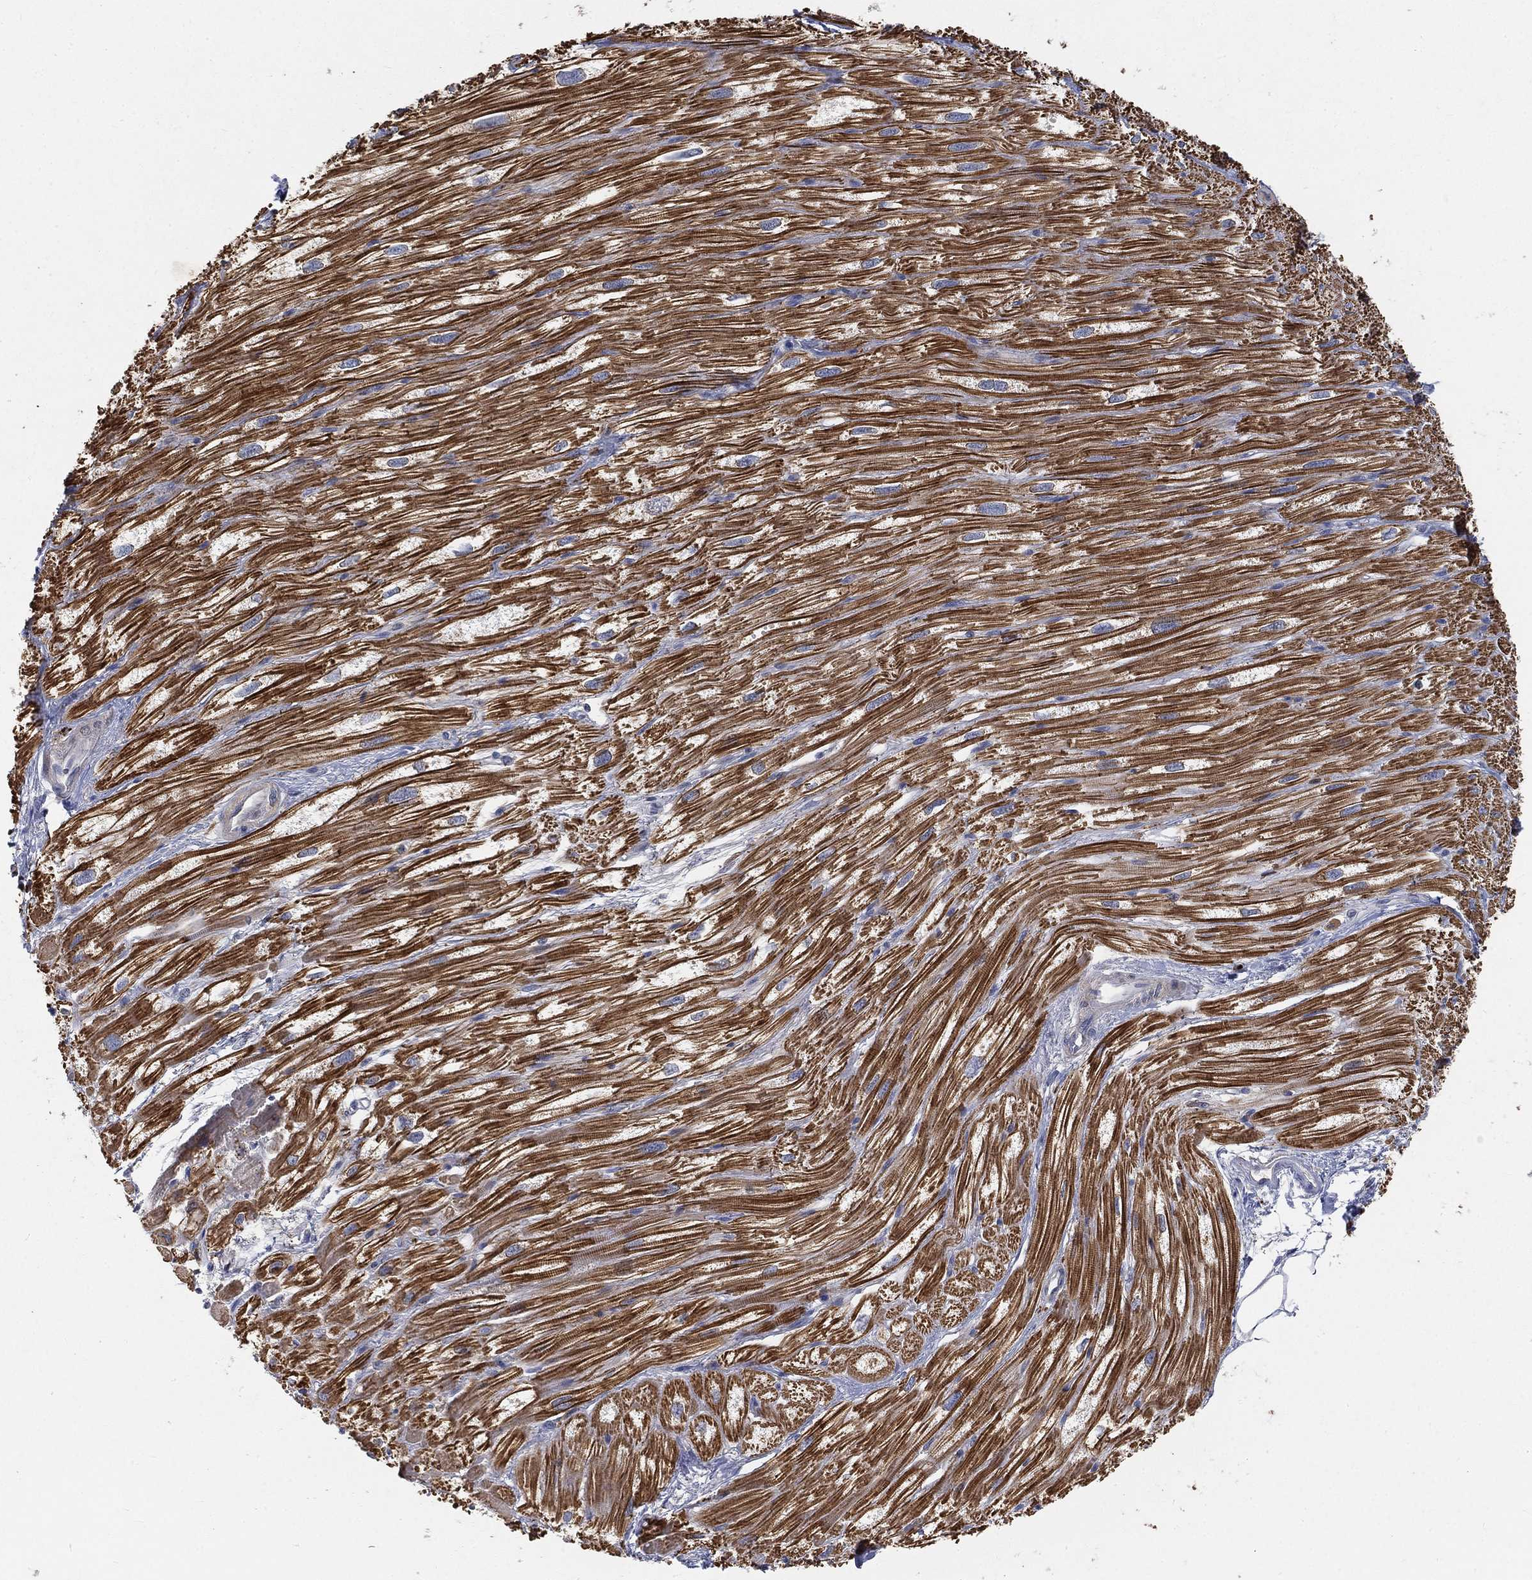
{"staining": {"intensity": "strong", "quantity": ">75%", "location": "cytoplasmic/membranous"}, "tissue": "heart muscle", "cell_type": "Cardiomyocytes", "image_type": "normal", "snomed": [{"axis": "morphology", "description": "Normal tissue, NOS"}, {"axis": "topography", "description": "Heart"}], "caption": "The micrograph displays immunohistochemical staining of unremarkable heart muscle. There is strong cytoplasmic/membranous positivity is identified in about >75% of cardiomyocytes.", "gene": "CTSL", "patient": {"sex": "male", "age": 62}}